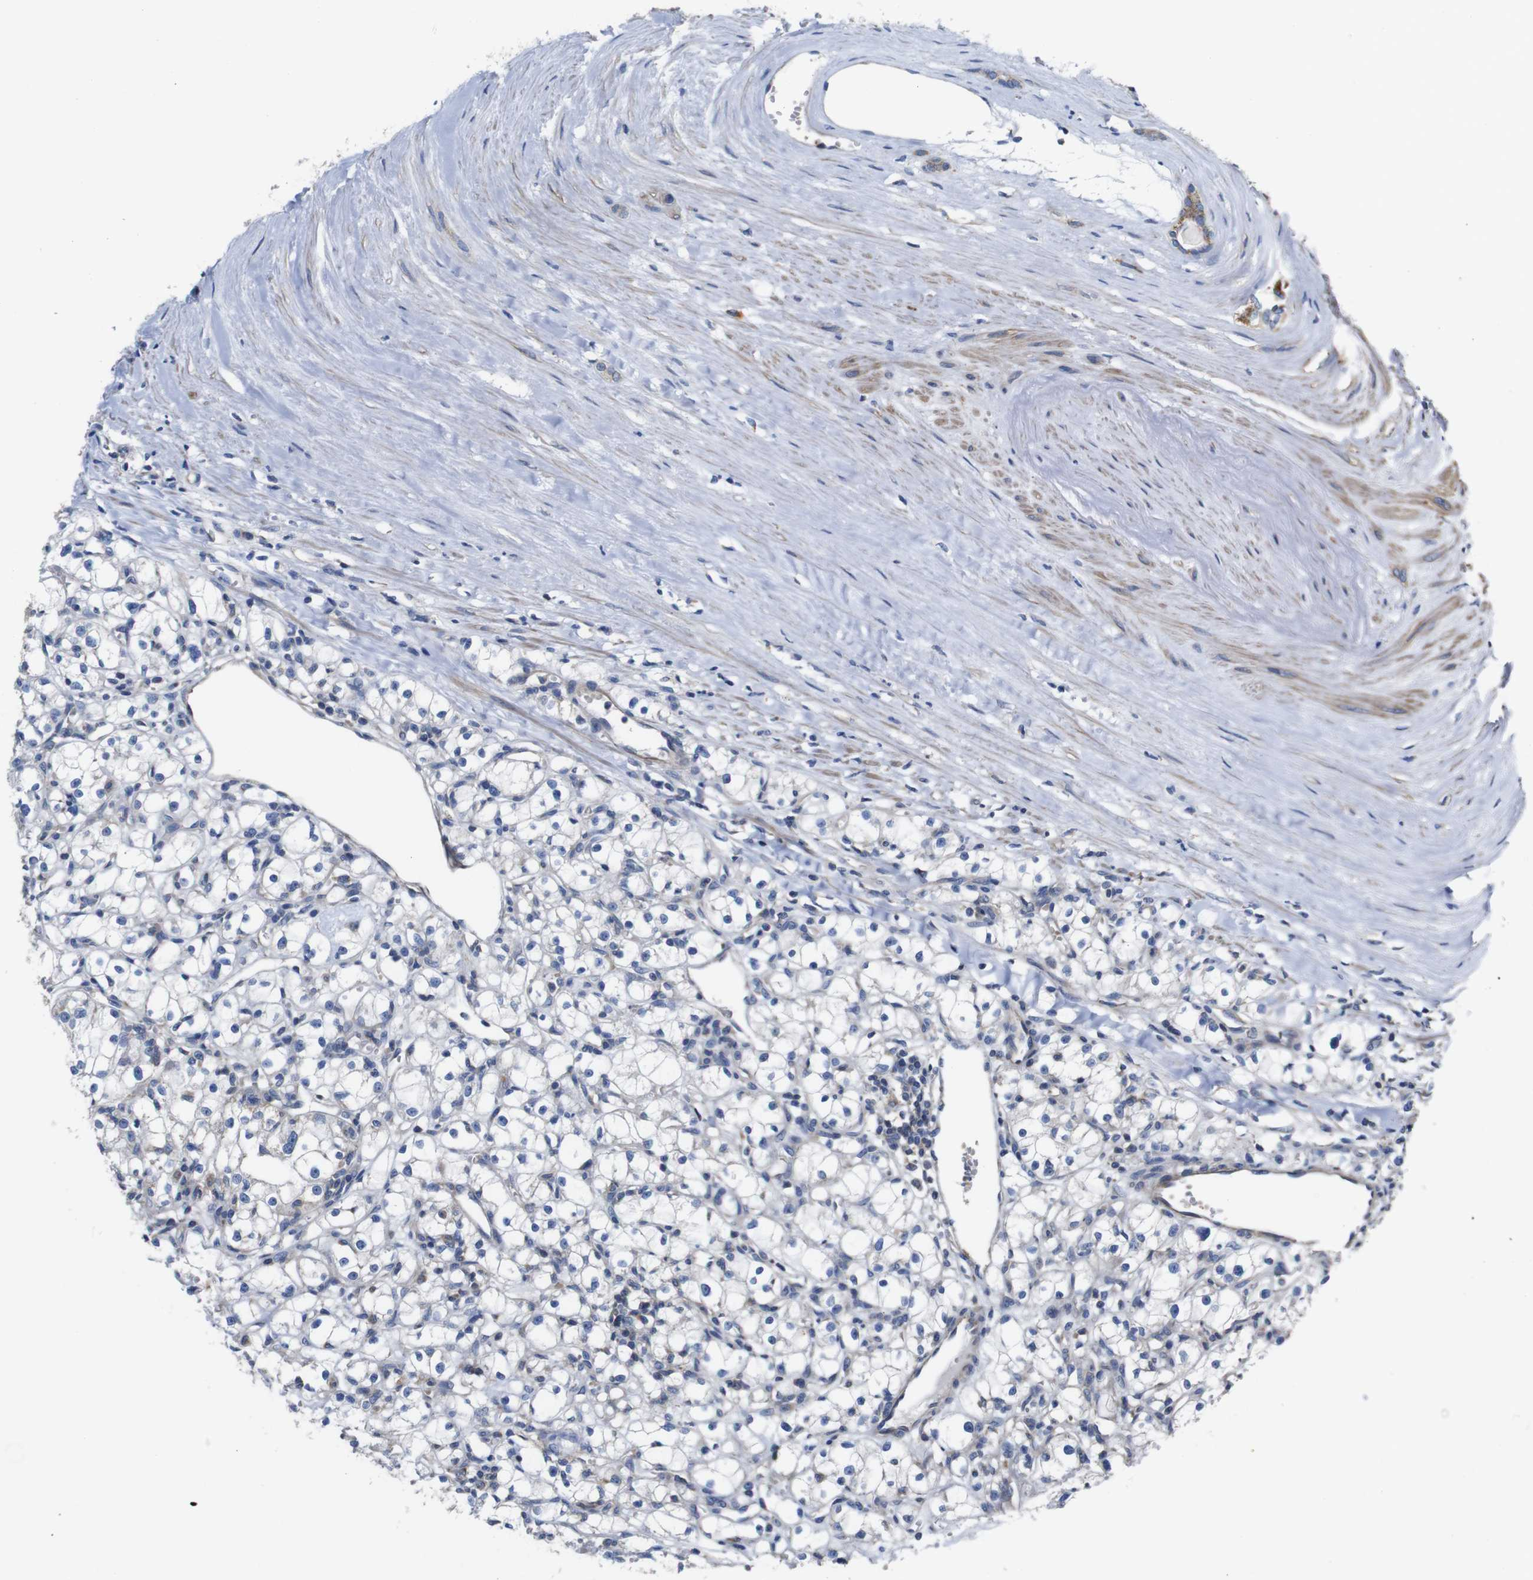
{"staining": {"intensity": "negative", "quantity": "none", "location": "none"}, "tissue": "renal cancer", "cell_type": "Tumor cells", "image_type": "cancer", "snomed": [{"axis": "morphology", "description": "Adenocarcinoma, NOS"}, {"axis": "topography", "description": "Kidney"}], "caption": "Photomicrograph shows no protein expression in tumor cells of renal cancer (adenocarcinoma) tissue. (DAB (3,3'-diaminobenzidine) immunohistochemistry with hematoxylin counter stain).", "gene": "PDCD1LG2", "patient": {"sex": "male", "age": 56}}